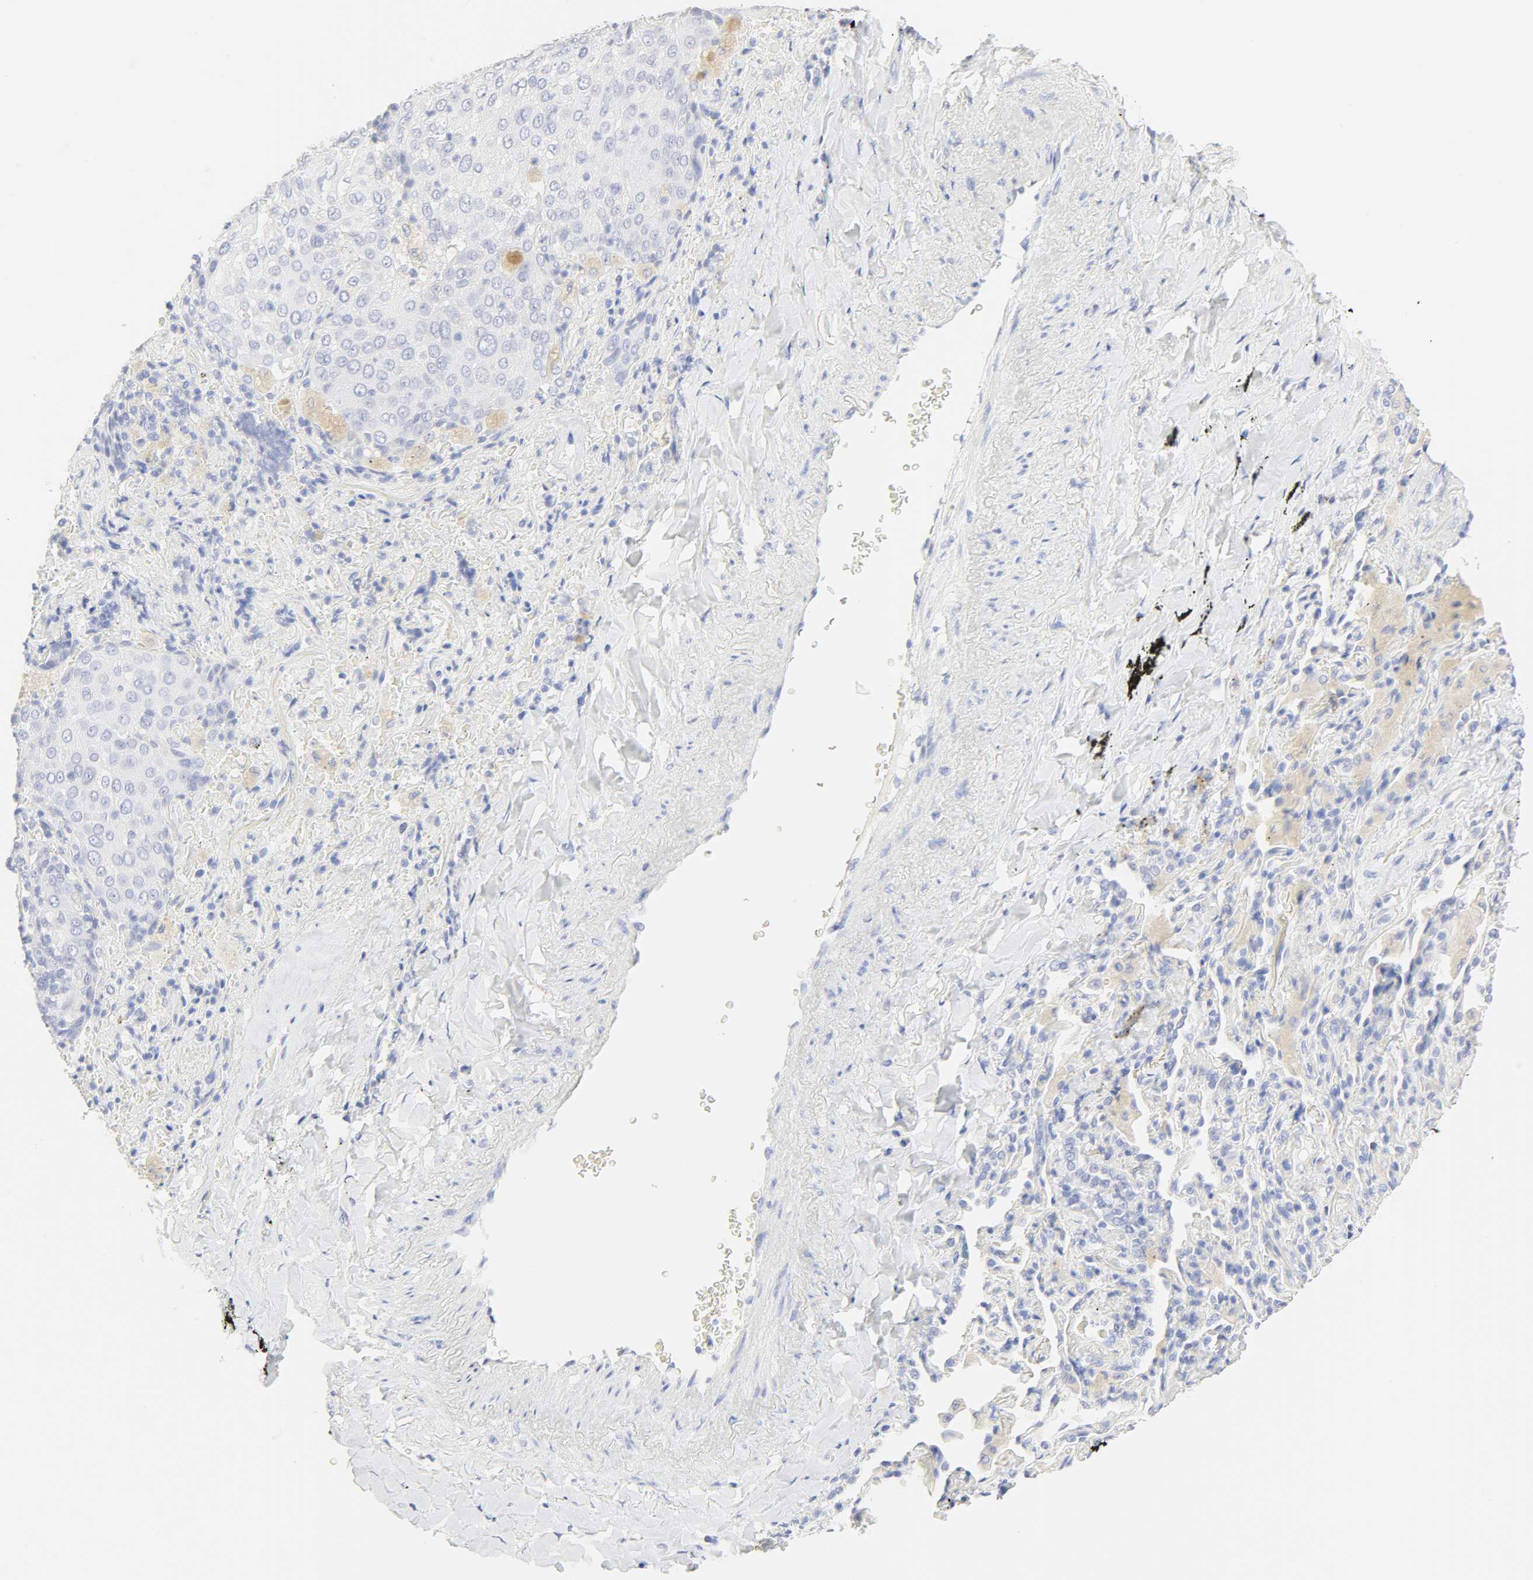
{"staining": {"intensity": "negative", "quantity": "none", "location": "none"}, "tissue": "lung cancer", "cell_type": "Tumor cells", "image_type": "cancer", "snomed": [{"axis": "morphology", "description": "Squamous cell carcinoma, NOS"}, {"axis": "topography", "description": "Lung"}], "caption": "DAB immunohistochemical staining of human squamous cell carcinoma (lung) reveals no significant positivity in tumor cells. (Immunohistochemistry (ihc), brightfield microscopy, high magnification).", "gene": "SLCO1B3", "patient": {"sex": "male", "age": 54}}